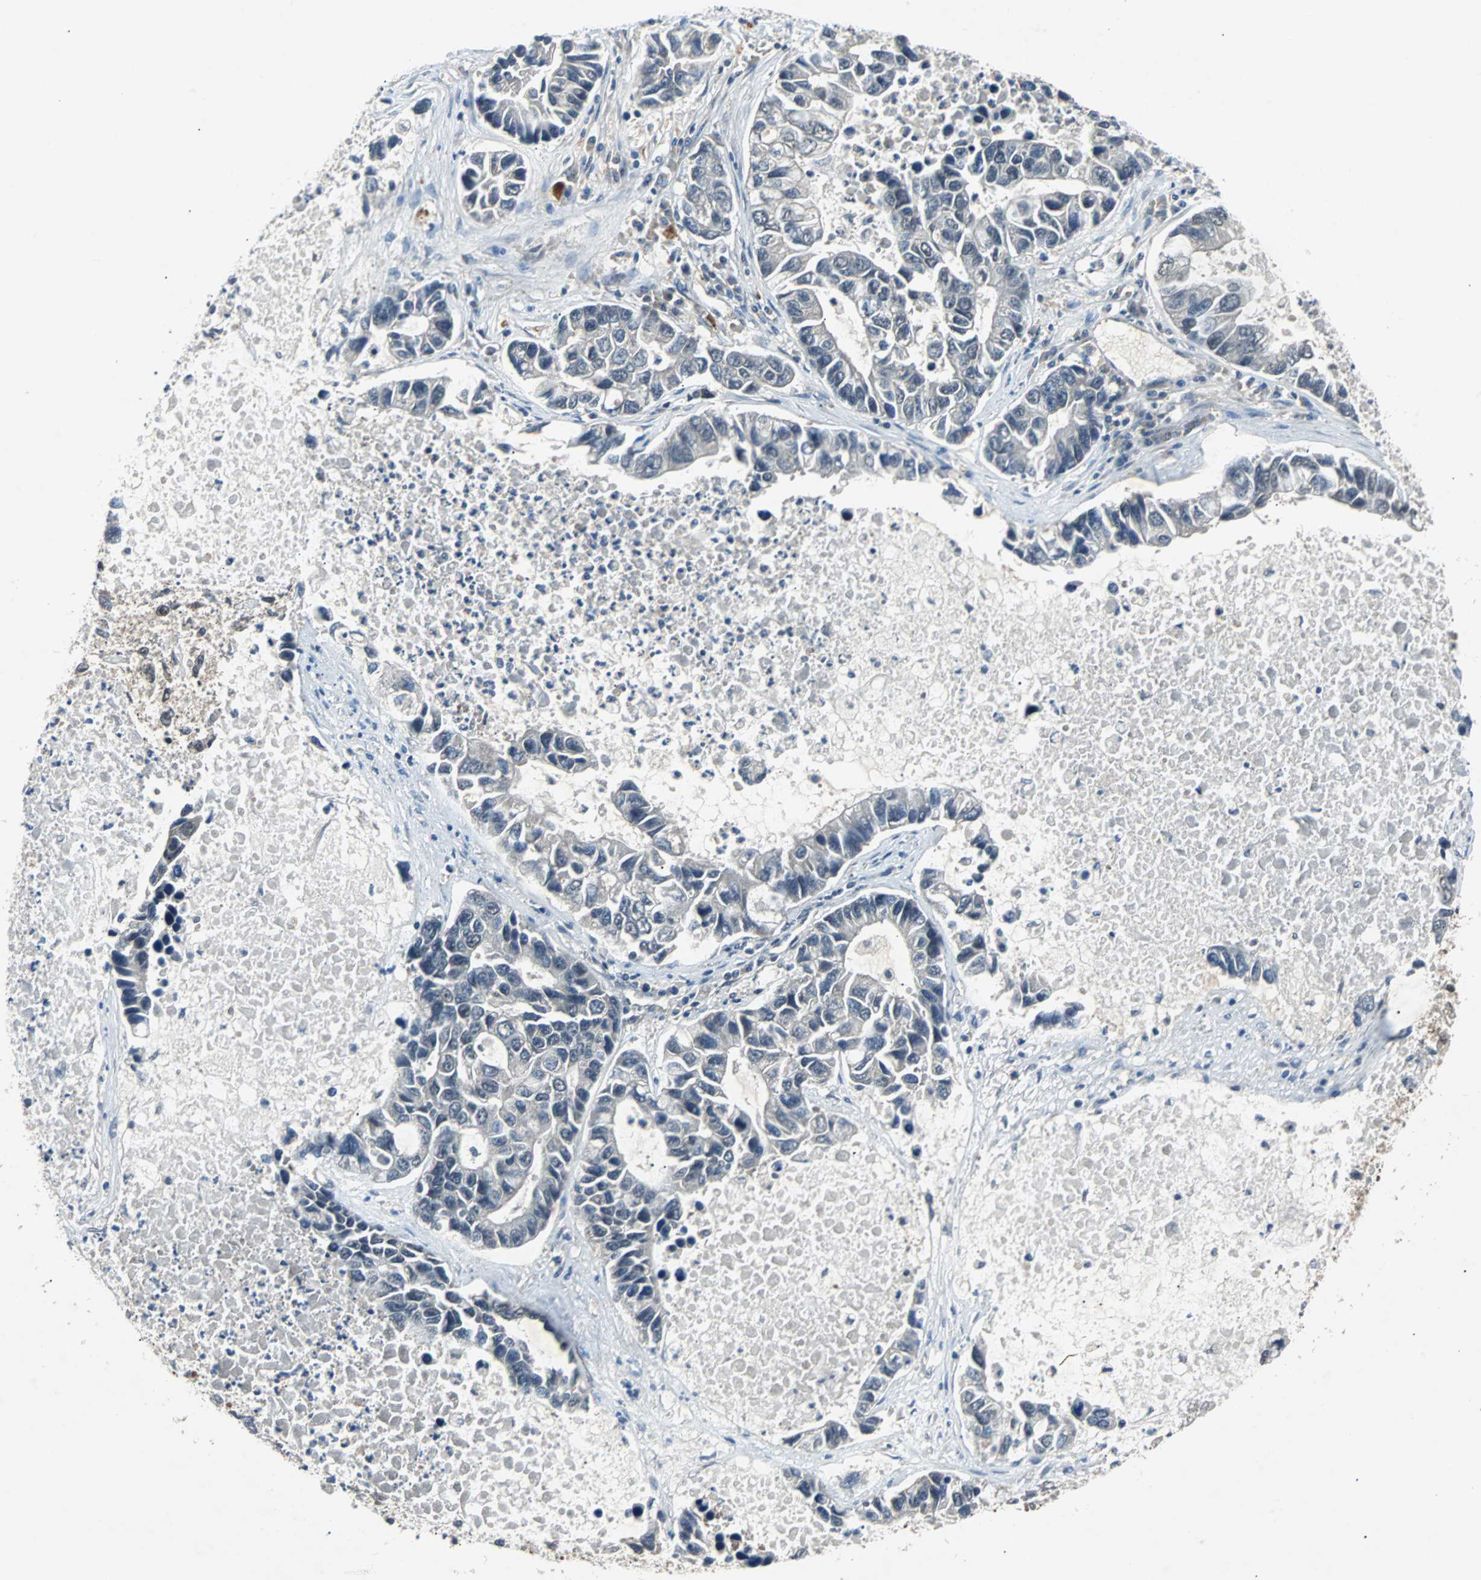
{"staining": {"intensity": "negative", "quantity": "none", "location": "none"}, "tissue": "lung cancer", "cell_type": "Tumor cells", "image_type": "cancer", "snomed": [{"axis": "morphology", "description": "Adenocarcinoma, NOS"}, {"axis": "topography", "description": "Lung"}], "caption": "An IHC image of lung adenocarcinoma is shown. There is no staining in tumor cells of lung adenocarcinoma.", "gene": "PHC1", "patient": {"sex": "female", "age": 51}}